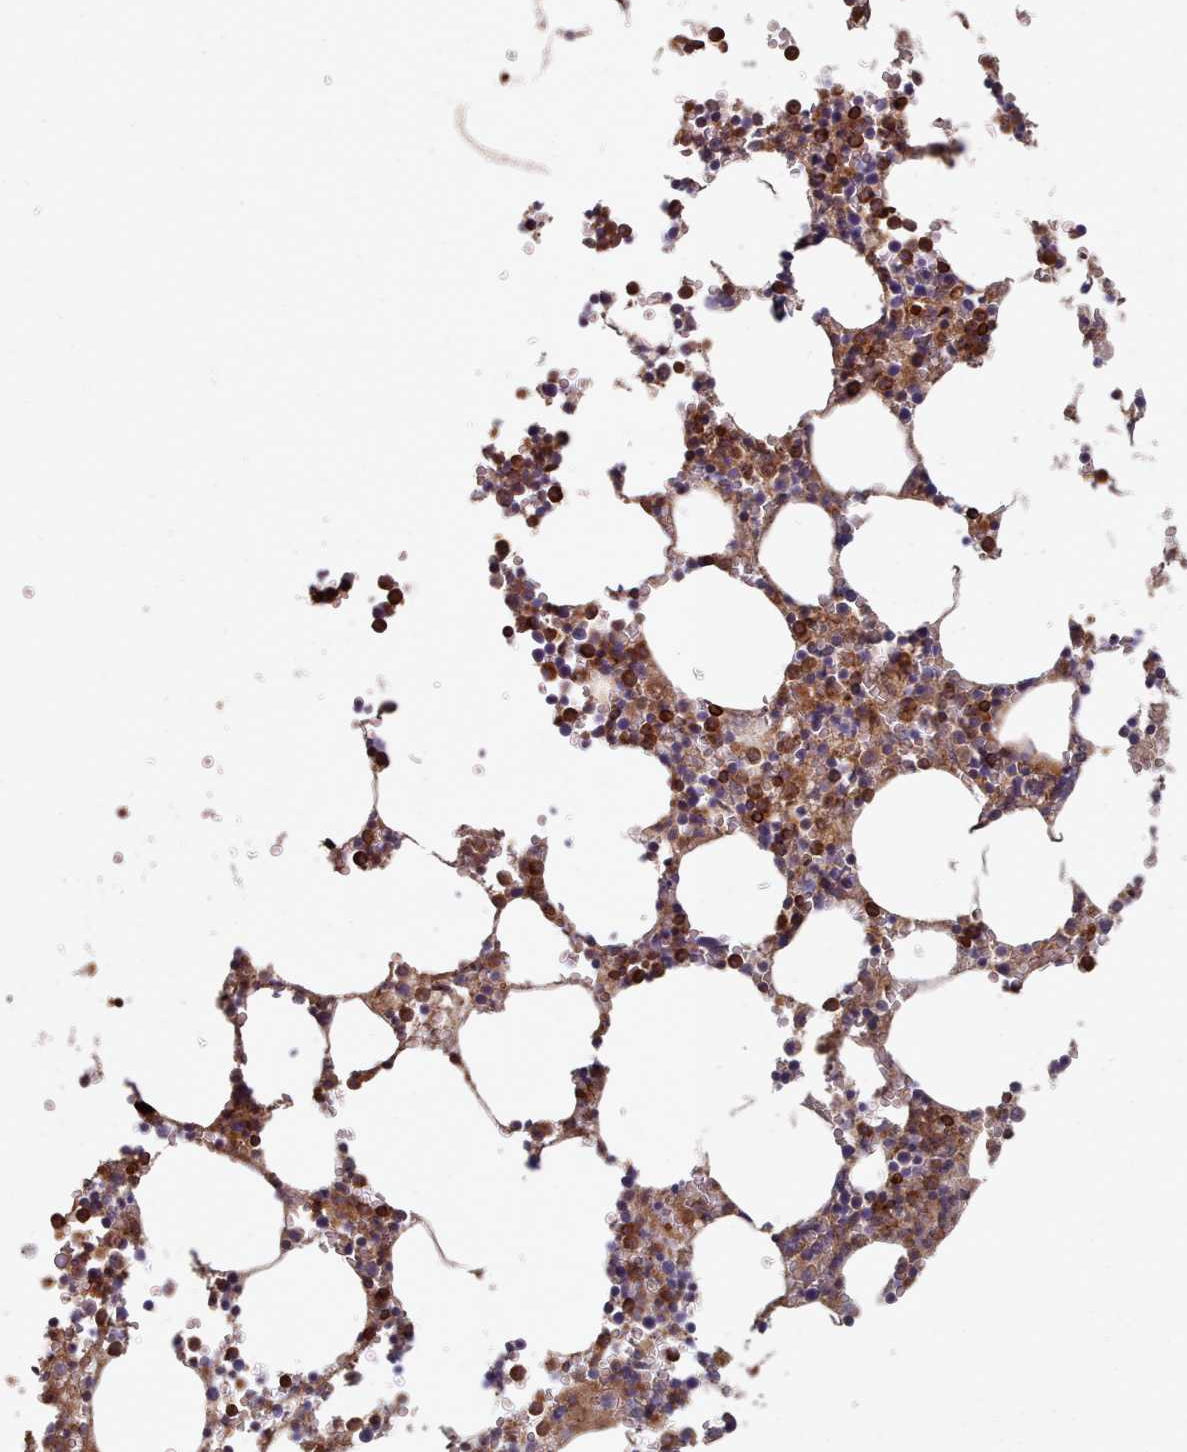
{"staining": {"intensity": "strong", "quantity": ">75%", "location": "cytoplasmic/membranous"}, "tissue": "bone marrow", "cell_type": "Hematopoietic cells", "image_type": "normal", "snomed": [{"axis": "morphology", "description": "Normal tissue, NOS"}, {"axis": "topography", "description": "Bone marrow"}], "caption": "Protein staining of benign bone marrow exhibits strong cytoplasmic/membranous positivity in about >75% of hematopoietic cells.", "gene": "THSD7B", "patient": {"sex": "female", "age": 64}}